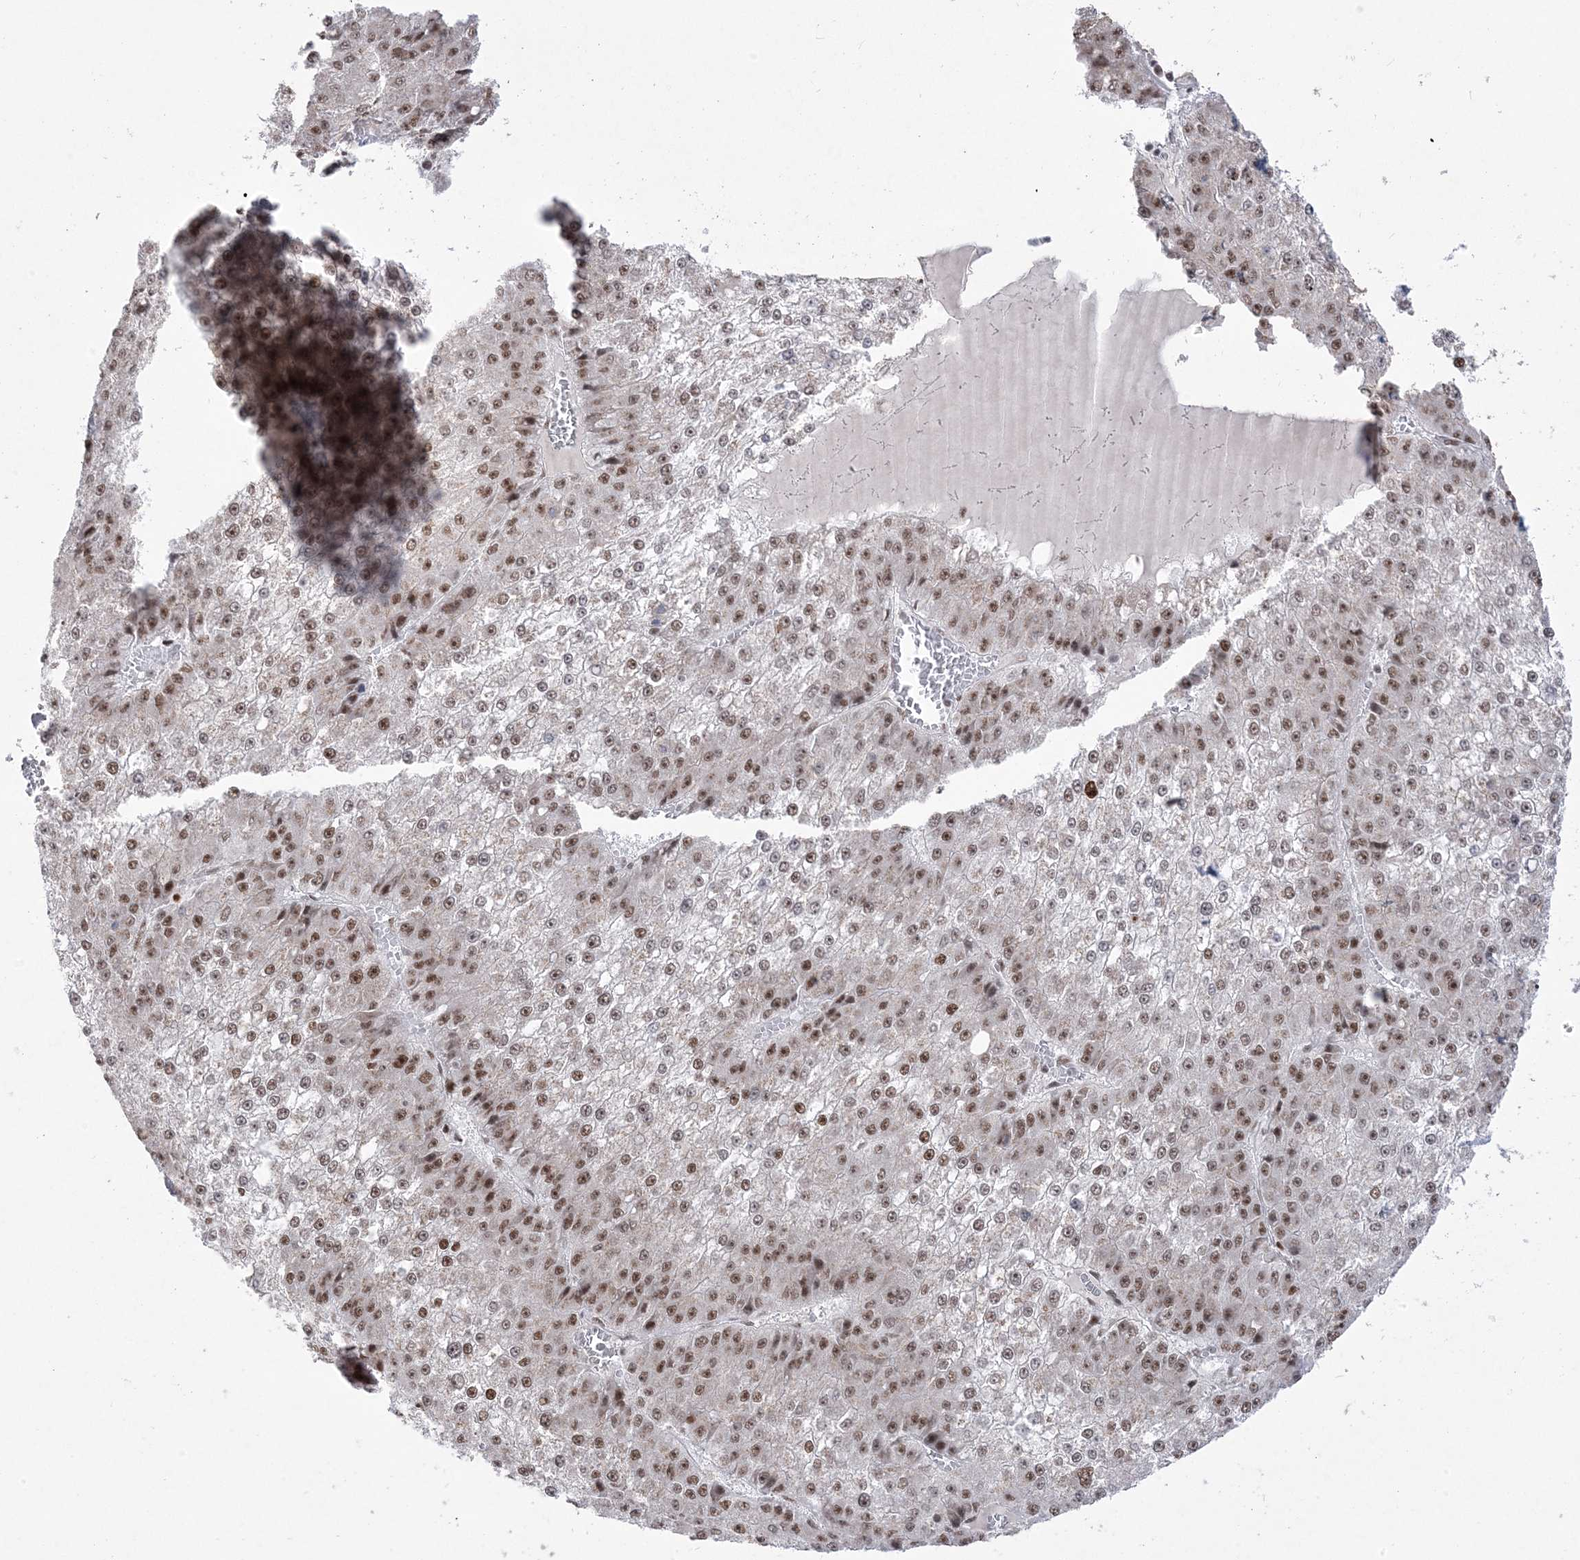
{"staining": {"intensity": "moderate", "quantity": ">75%", "location": "nuclear"}, "tissue": "liver cancer", "cell_type": "Tumor cells", "image_type": "cancer", "snomed": [{"axis": "morphology", "description": "Carcinoma, Hepatocellular, NOS"}, {"axis": "topography", "description": "Liver"}], "caption": "Liver cancer (hepatocellular carcinoma) tissue shows moderate nuclear positivity in about >75% of tumor cells, visualized by immunohistochemistry.", "gene": "MTREX", "patient": {"sex": "female", "age": 73}}